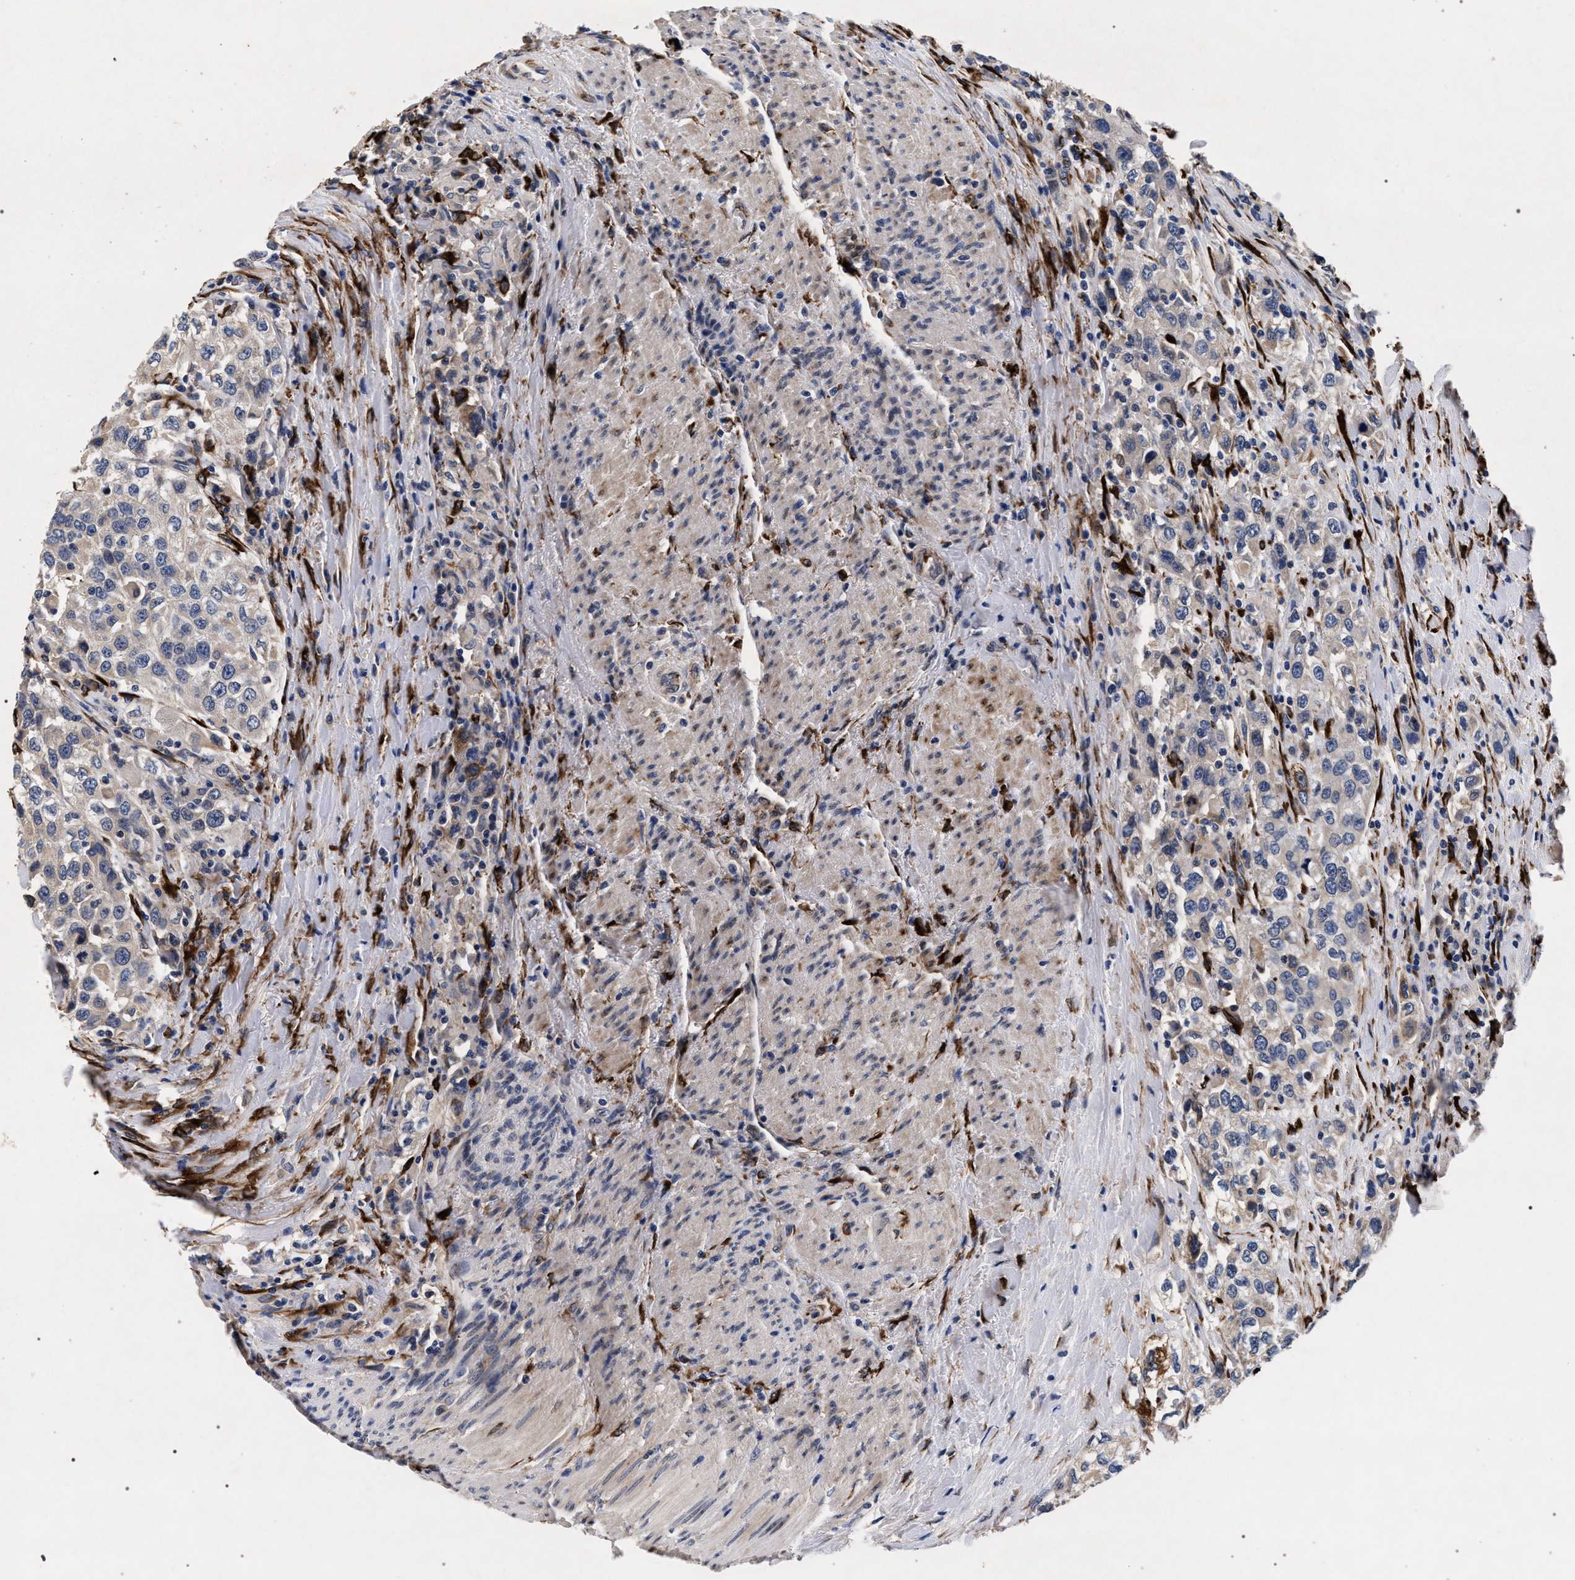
{"staining": {"intensity": "negative", "quantity": "none", "location": "none"}, "tissue": "urothelial cancer", "cell_type": "Tumor cells", "image_type": "cancer", "snomed": [{"axis": "morphology", "description": "Urothelial carcinoma, High grade"}, {"axis": "topography", "description": "Urinary bladder"}], "caption": "Protein analysis of high-grade urothelial carcinoma shows no significant positivity in tumor cells.", "gene": "NEK7", "patient": {"sex": "female", "age": 80}}